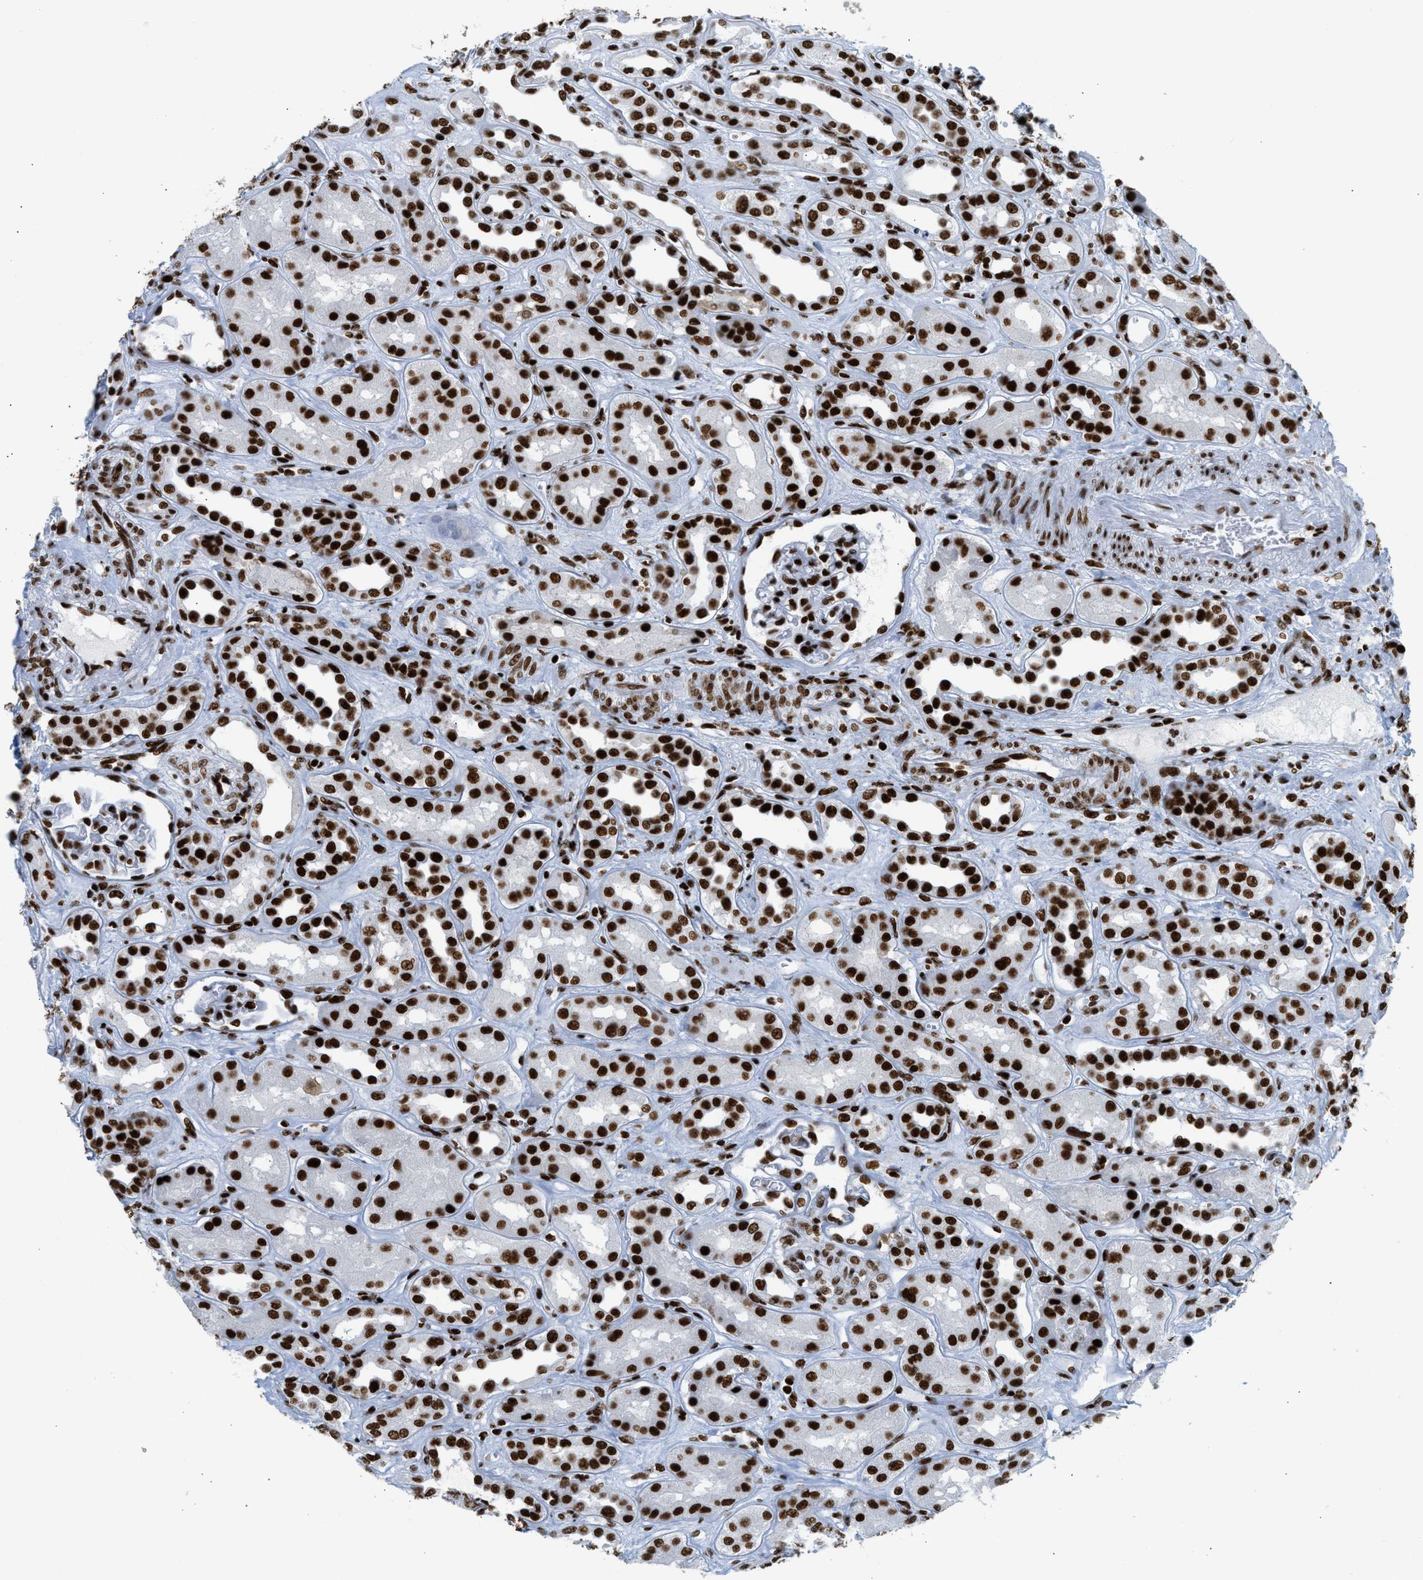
{"staining": {"intensity": "strong", "quantity": ">75%", "location": "nuclear"}, "tissue": "kidney", "cell_type": "Cells in glomeruli", "image_type": "normal", "snomed": [{"axis": "morphology", "description": "Normal tissue, NOS"}, {"axis": "topography", "description": "Kidney"}], "caption": "Protein analysis of benign kidney shows strong nuclear positivity in approximately >75% of cells in glomeruli. (DAB (3,3'-diaminobenzidine) IHC, brown staining for protein, blue staining for nuclei).", "gene": "PIF1", "patient": {"sex": "male", "age": 59}}